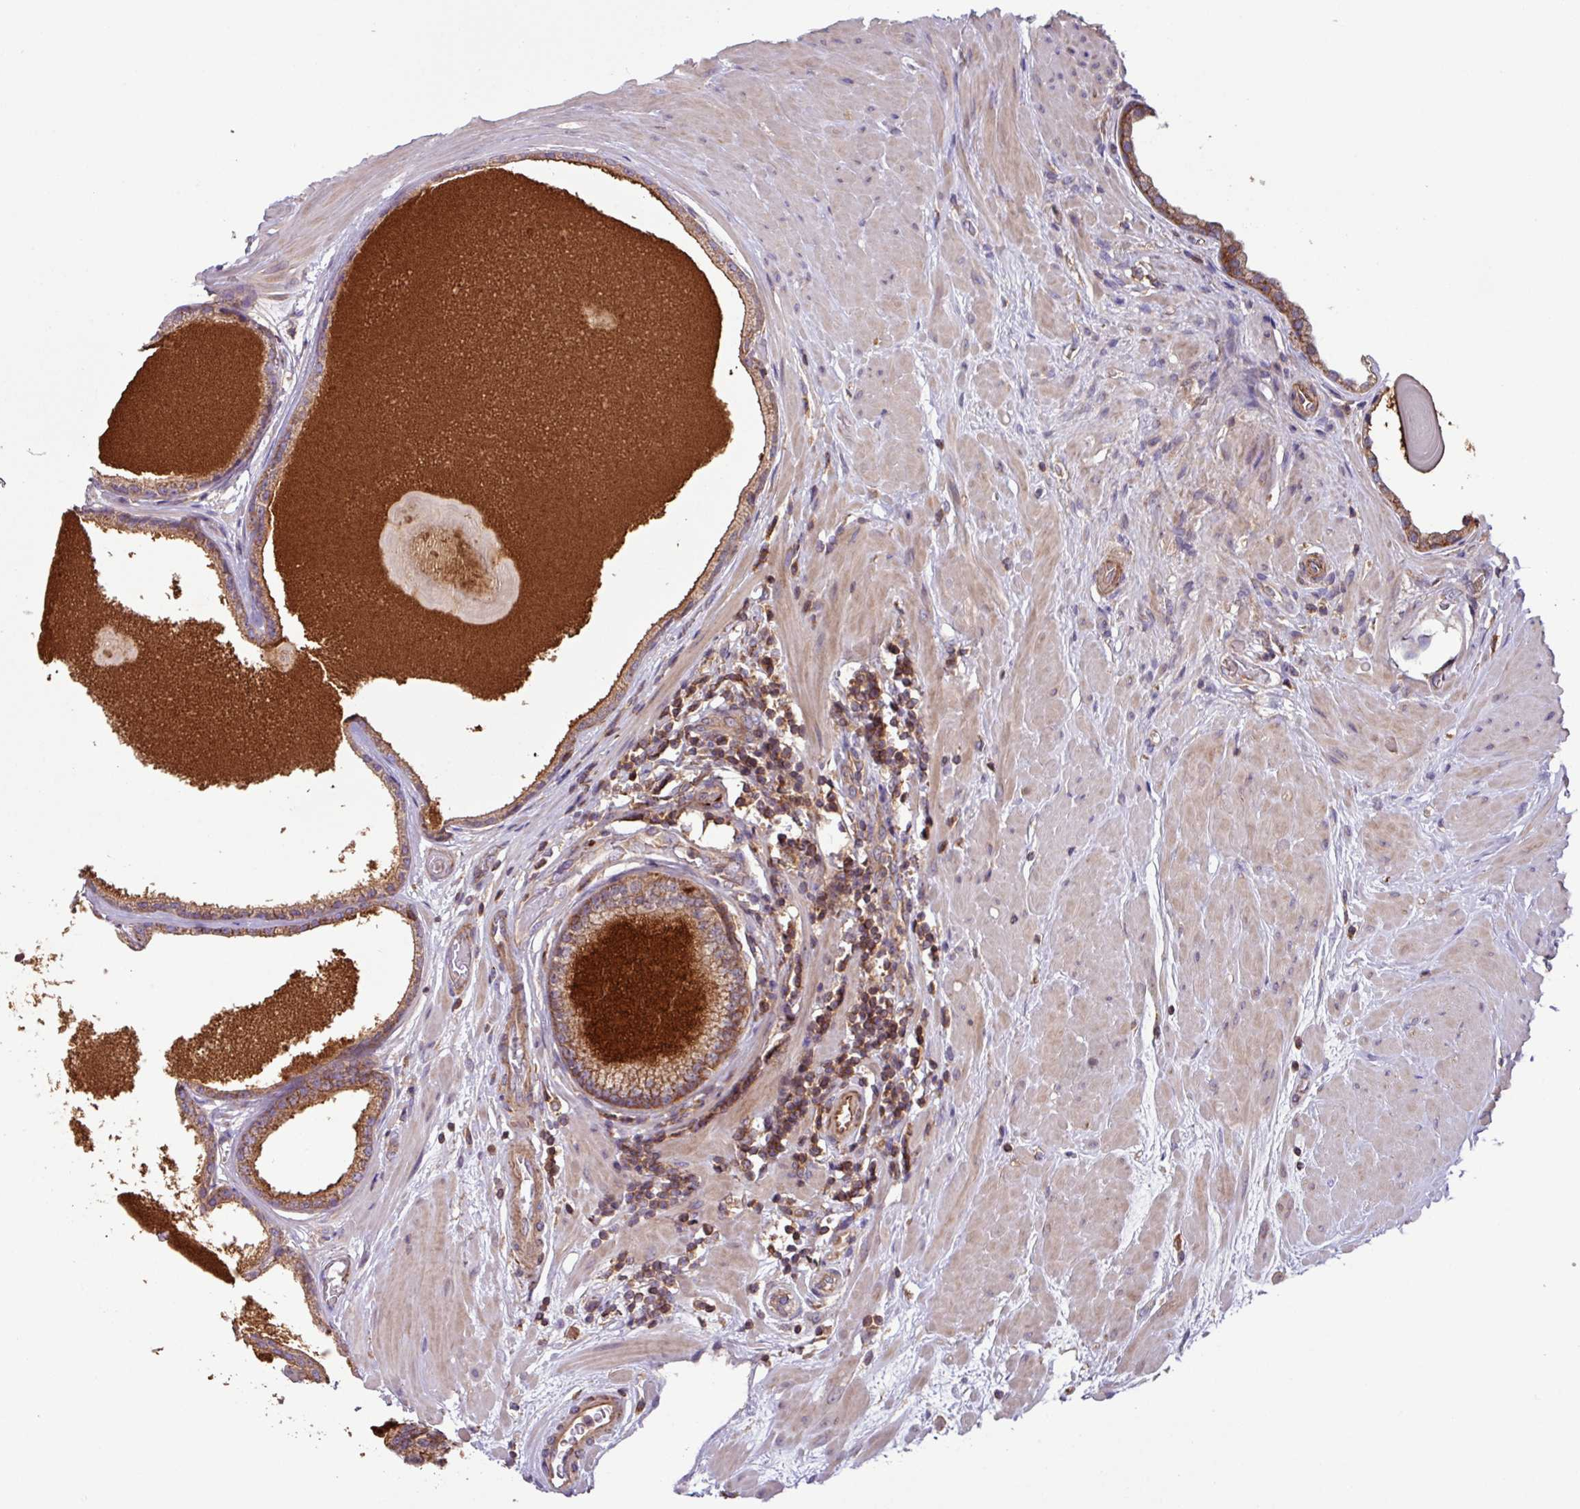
{"staining": {"intensity": "moderate", "quantity": ">75%", "location": "cytoplasmic/membranous"}, "tissue": "prostate", "cell_type": "Glandular cells", "image_type": "normal", "snomed": [{"axis": "morphology", "description": "Normal tissue, NOS"}, {"axis": "topography", "description": "Prostate"}], "caption": "Normal prostate was stained to show a protein in brown. There is medium levels of moderate cytoplasmic/membranous expression in approximately >75% of glandular cells. (Brightfield microscopy of DAB IHC at high magnification).", "gene": "PLEKHD1", "patient": {"sex": "male", "age": 48}}